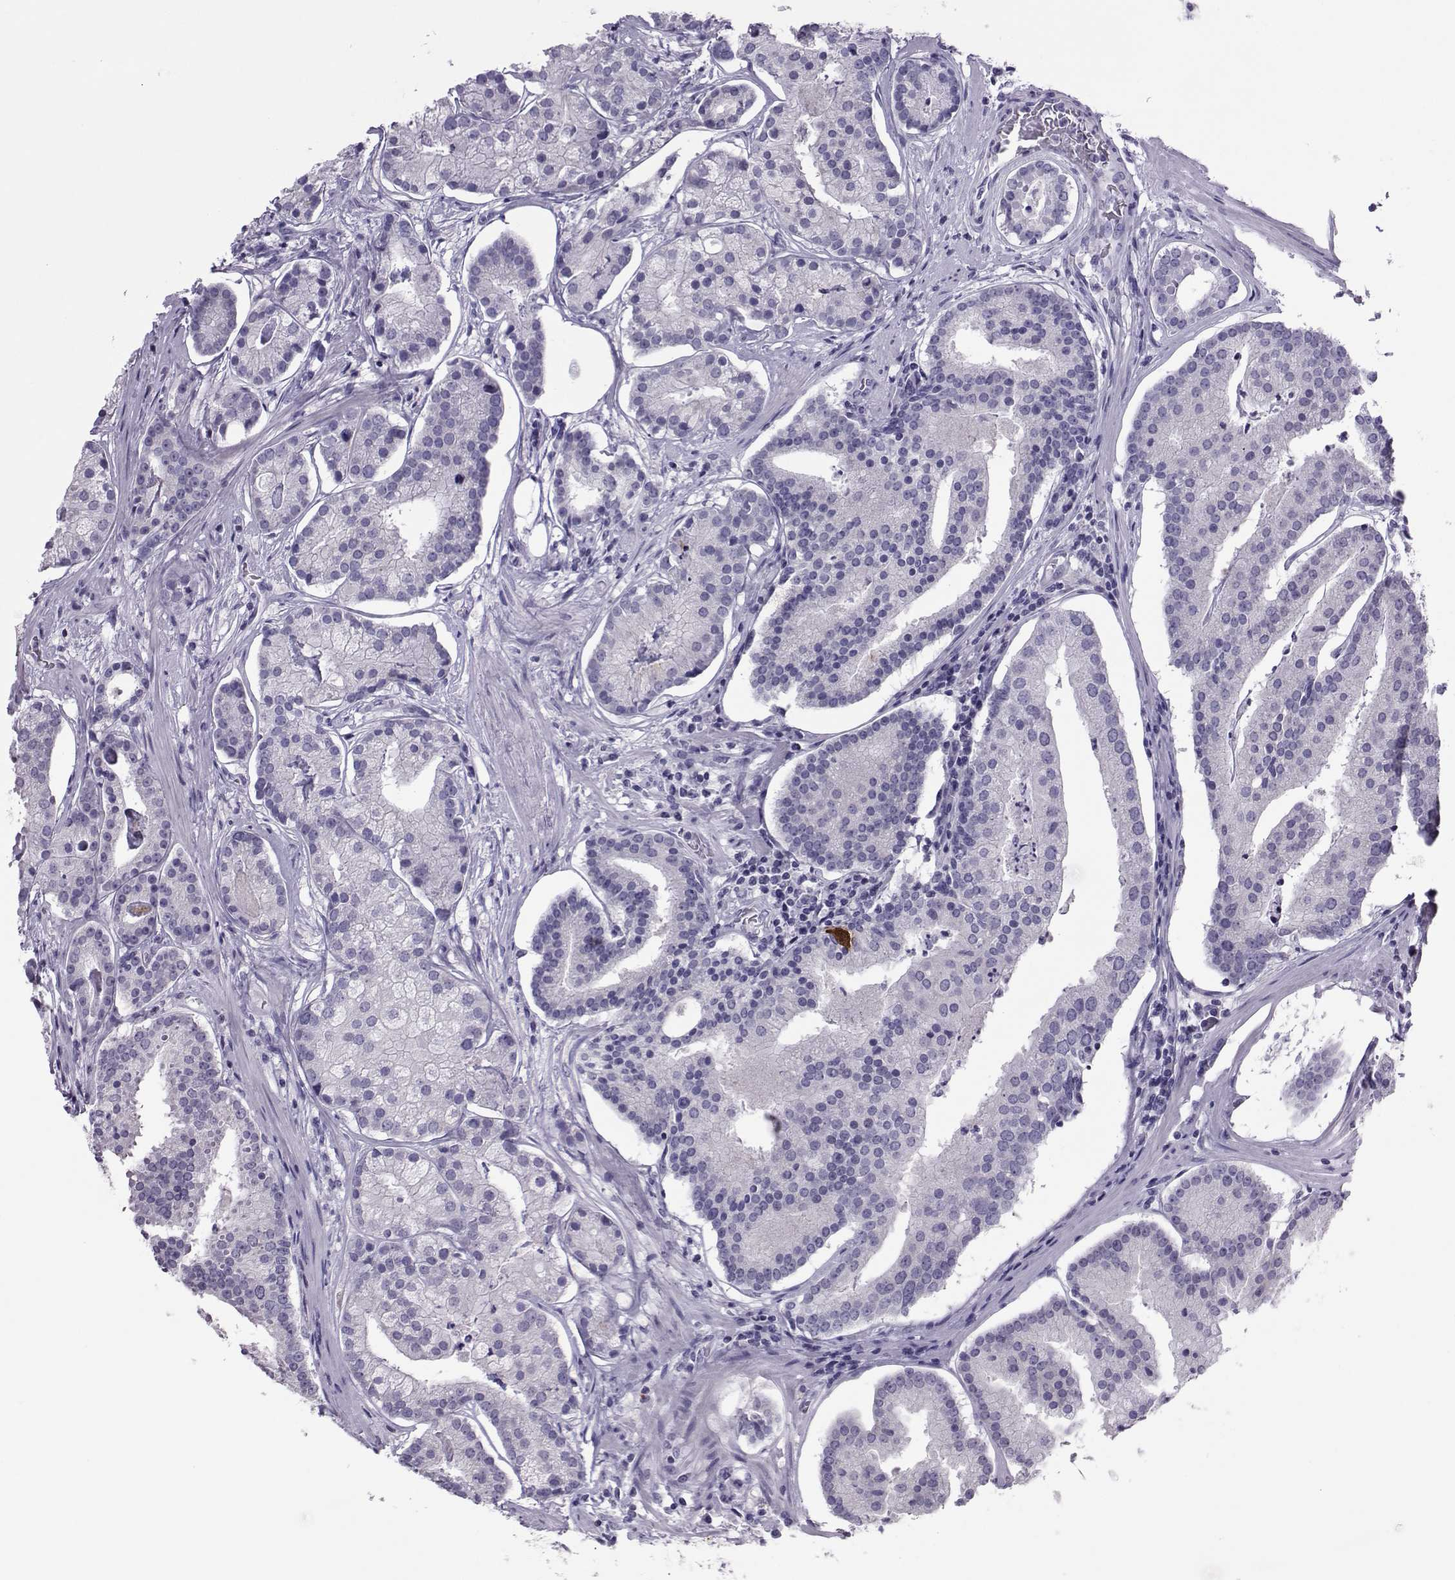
{"staining": {"intensity": "negative", "quantity": "none", "location": "none"}, "tissue": "prostate cancer", "cell_type": "Tumor cells", "image_type": "cancer", "snomed": [{"axis": "morphology", "description": "Adenocarcinoma, NOS"}, {"axis": "topography", "description": "Prostate and seminal vesicle, NOS"}, {"axis": "topography", "description": "Prostate"}], "caption": "A high-resolution image shows IHC staining of prostate cancer (adenocarcinoma), which reveals no significant expression in tumor cells.", "gene": "TRPM7", "patient": {"sex": "male", "age": 44}}